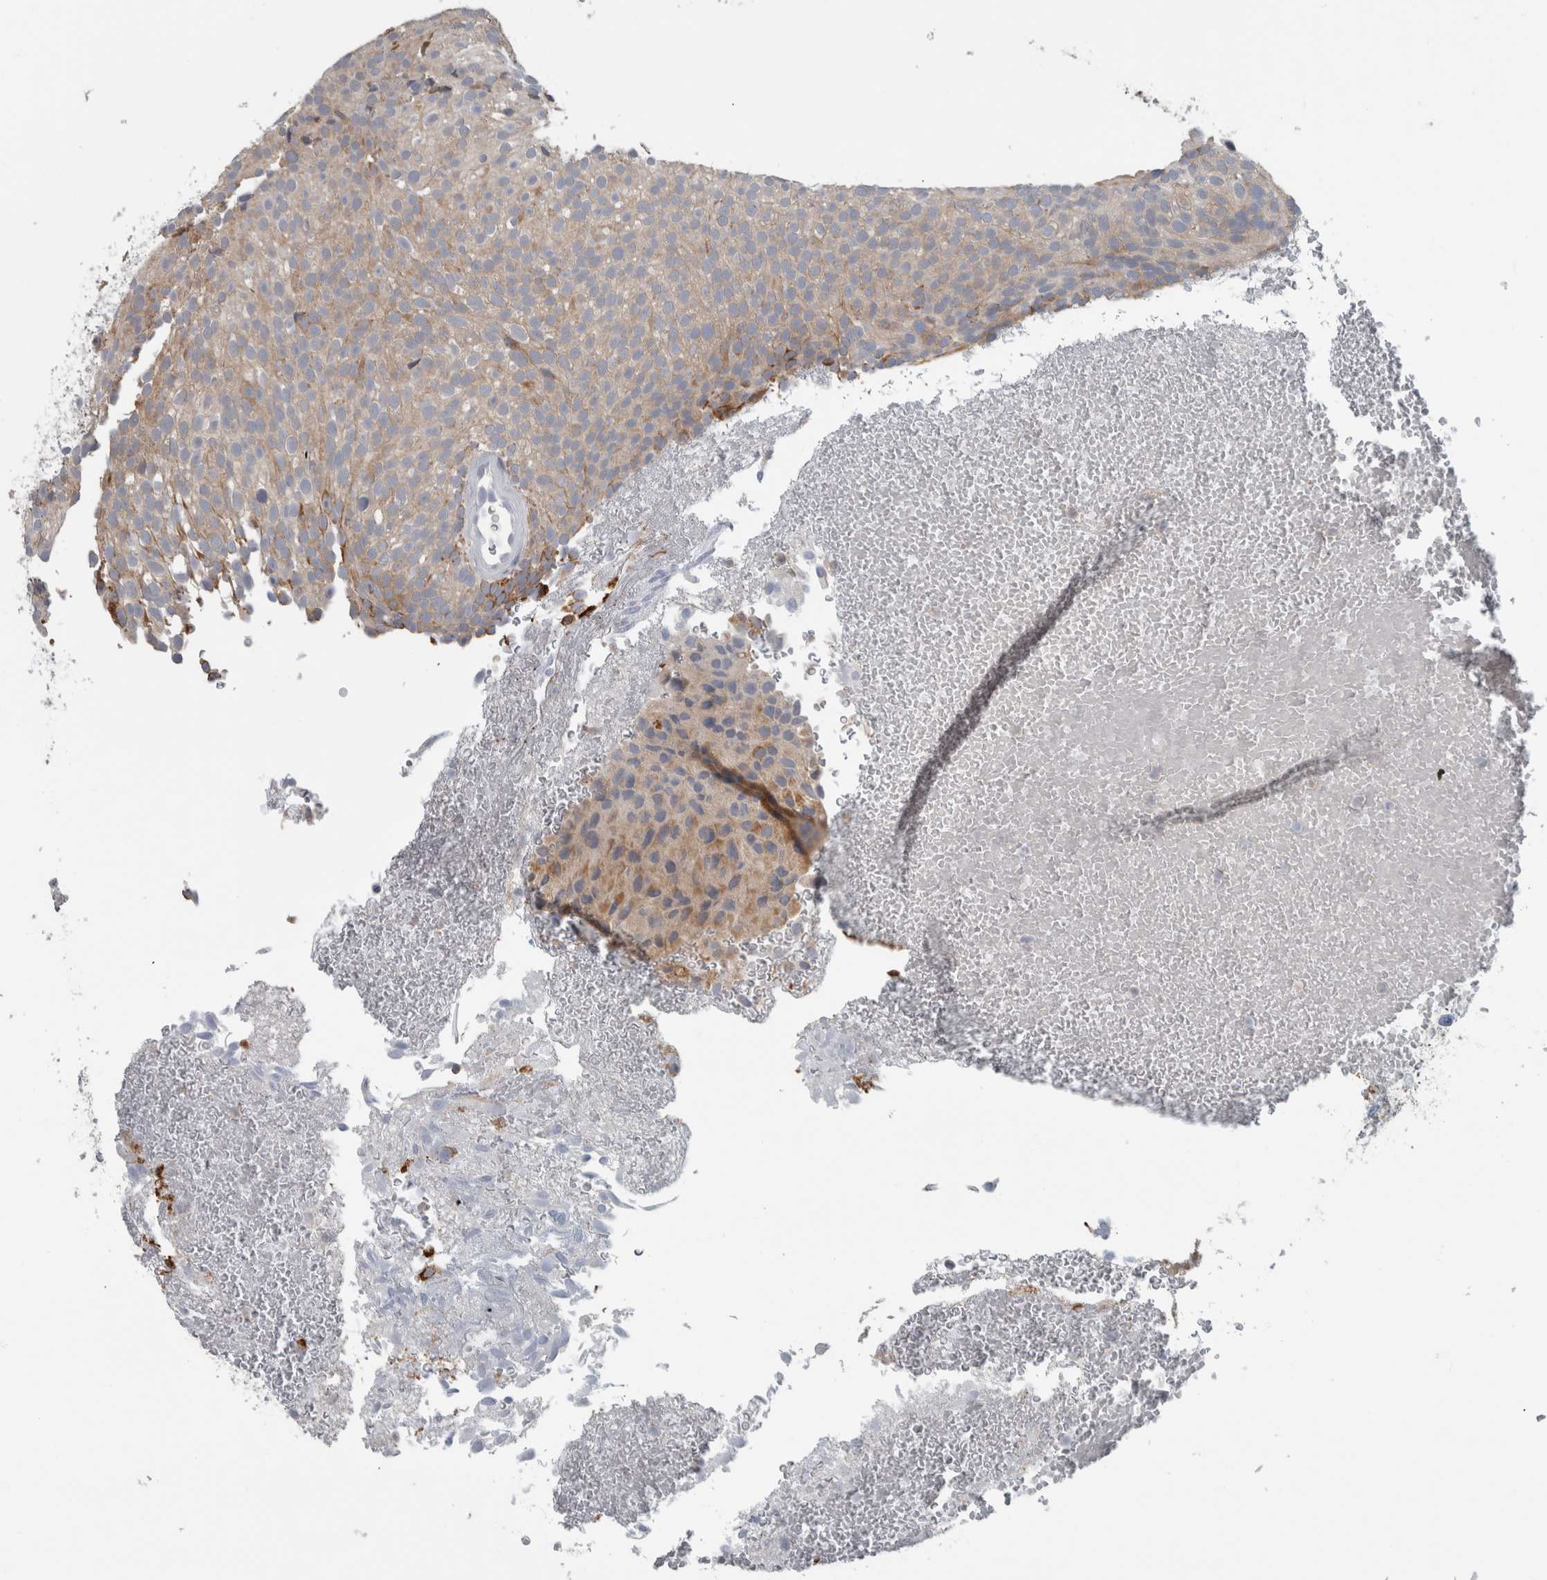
{"staining": {"intensity": "moderate", "quantity": "<25%", "location": "cytoplasmic/membranous"}, "tissue": "urothelial cancer", "cell_type": "Tumor cells", "image_type": "cancer", "snomed": [{"axis": "morphology", "description": "Urothelial carcinoma, Low grade"}, {"axis": "topography", "description": "Urinary bladder"}], "caption": "An image of human low-grade urothelial carcinoma stained for a protein exhibits moderate cytoplasmic/membranous brown staining in tumor cells.", "gene": "ACSF2", "patient": {"sex": "male", "age": 78}}